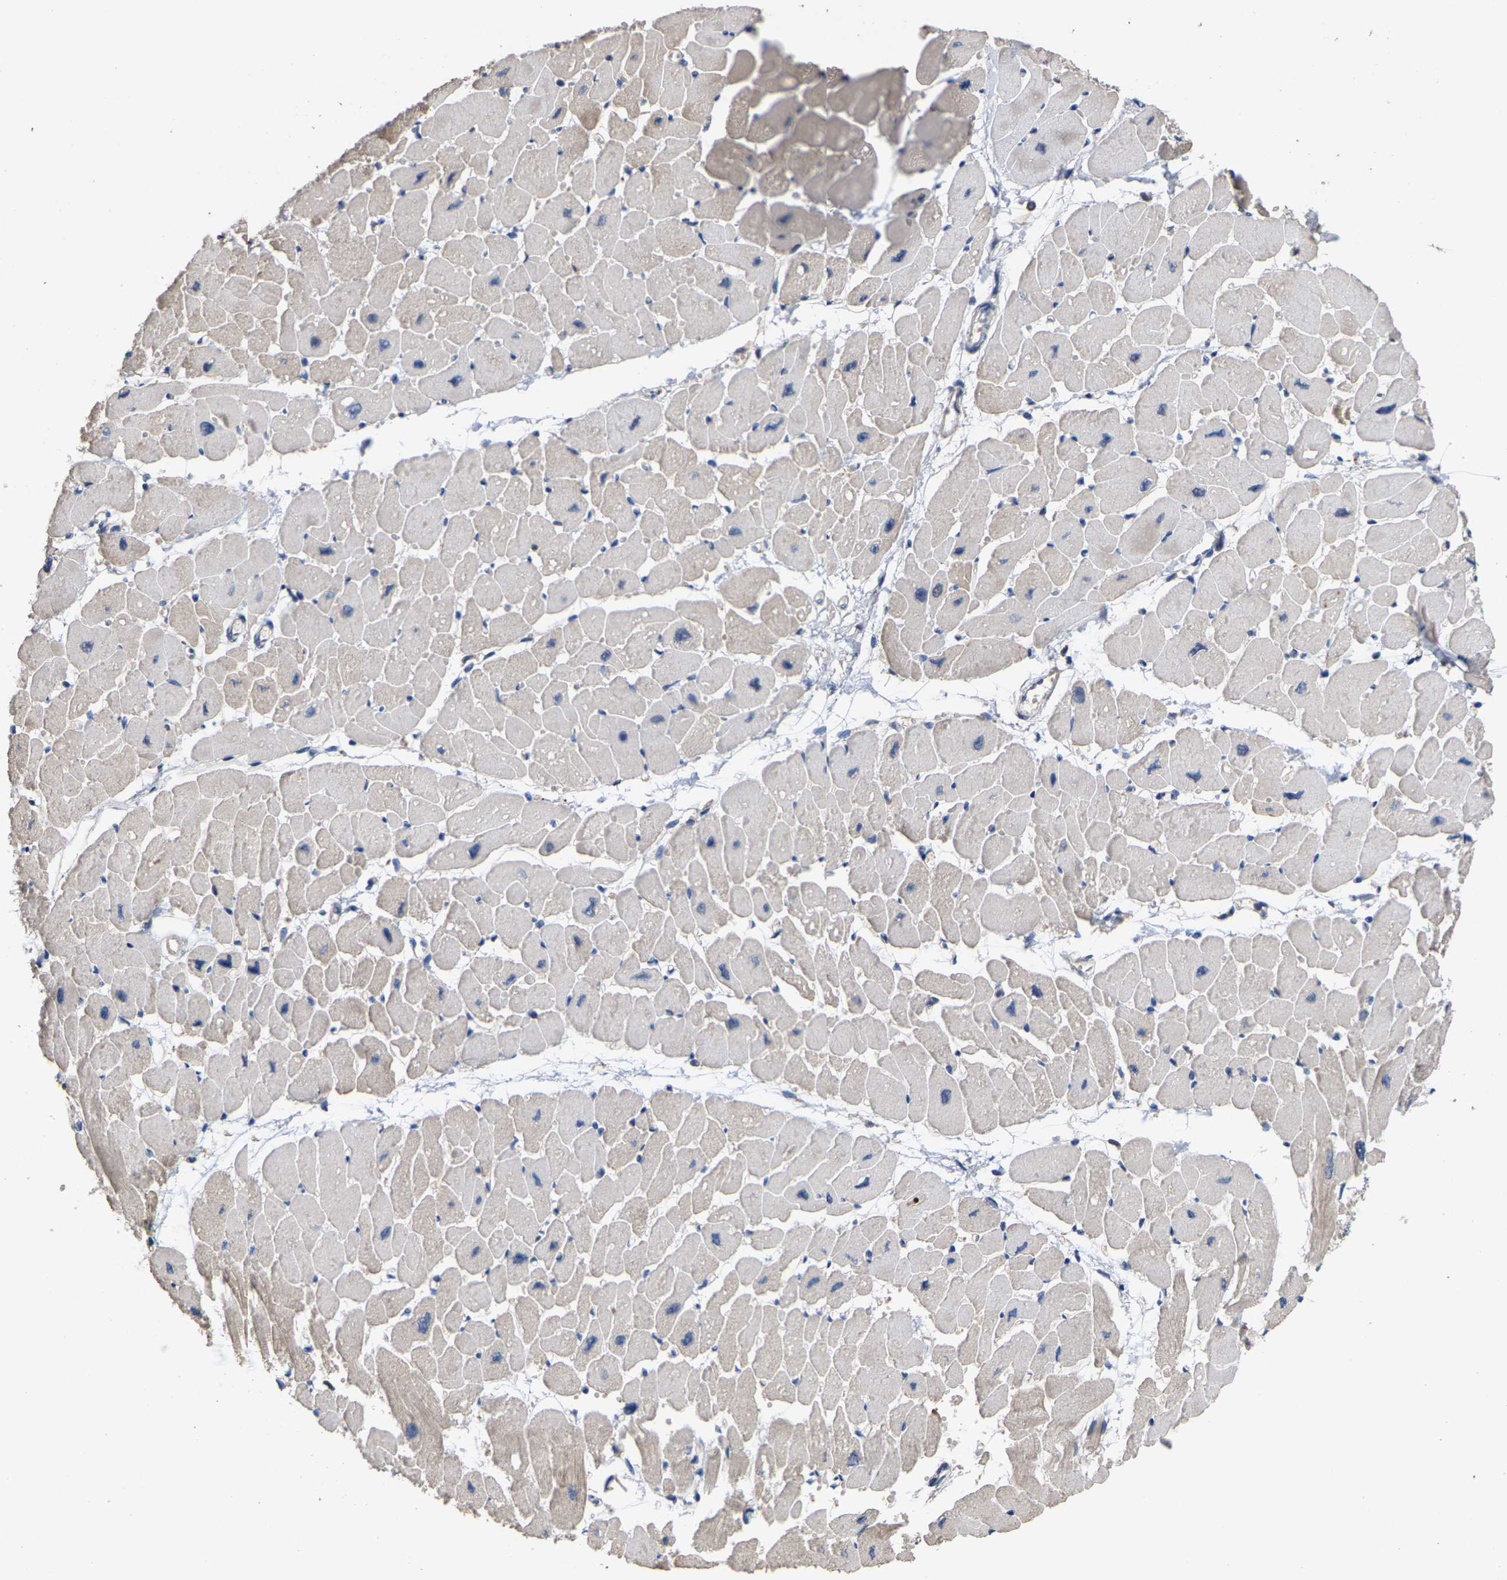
{"staining": {"intensity": "weak", "quantity": "25%-75%", "location": "cytoplasmic/membranous"}, "tissue": "heart muscle", "cell_type": "Cardiomyocytes", "image_type": "normal", "snomed": [{"axis": "morphology", "description": "Normal tissue, NOS"}, {"axis": "topography", "description": "Heart"}], "caption": "Cardiomyocytes exhibit weak cytoplasmic/membranous expression in about 25%-75% of cells in unremarkable heart muscle. The staining is performed using DAB brown chromogen to label protein expression. The nuclei are counter-stained blue using hematoxylin.", "gene": "TDRKH", "patient": {"sex": "female", "age": 54}}